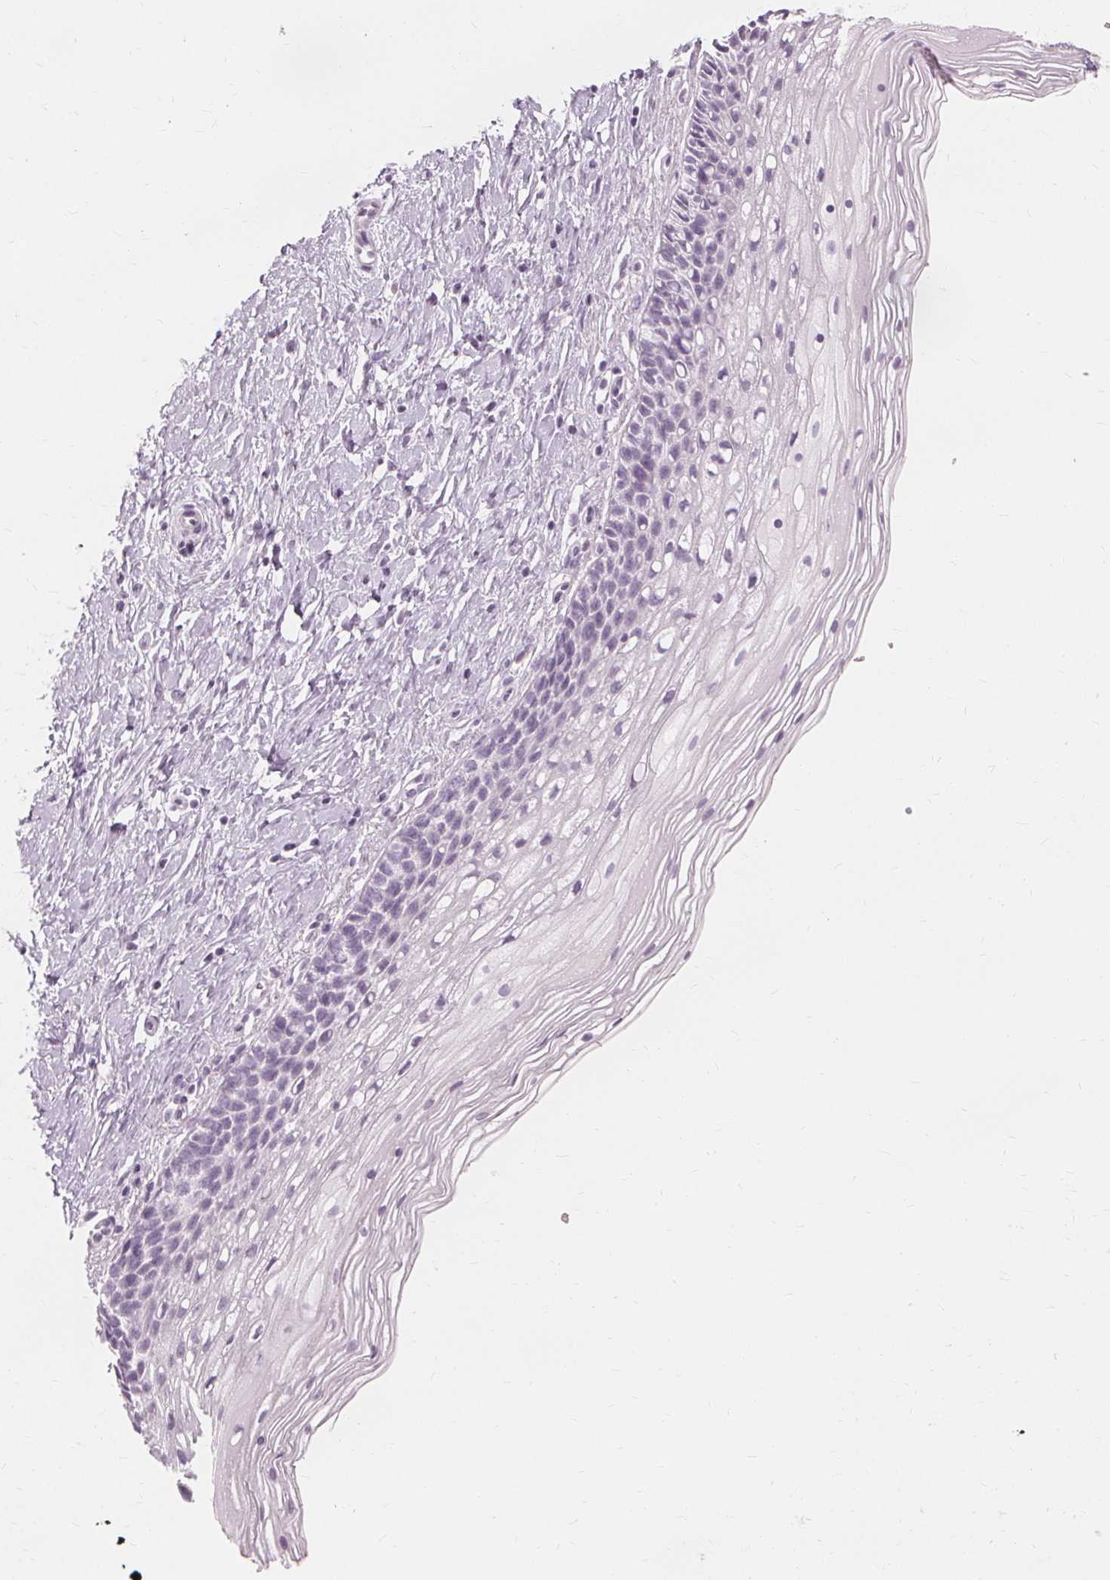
{"staining": {"intensity": "negative", "quantity": "none", "location": "none"}, "tissue": "cervix", "cell_type": "Glandular cells", "image_type": "normal", "snomed": [{"axis": "morphology", "description": "Normal tissue, NOS"}, {"axis": "topography", "description": "Cervix"}], "caption": "DAB immunohistochemical staining of unremarkable human cervix shows no significant staining in glandular cells. The staining is performed using DAB (3,3'-diaminobenzidine) brown chromogen with nuclei counter-stained in using hematoxylin.", "gene": "MUC12", "patient": {"sex": "female", "age": 34}}